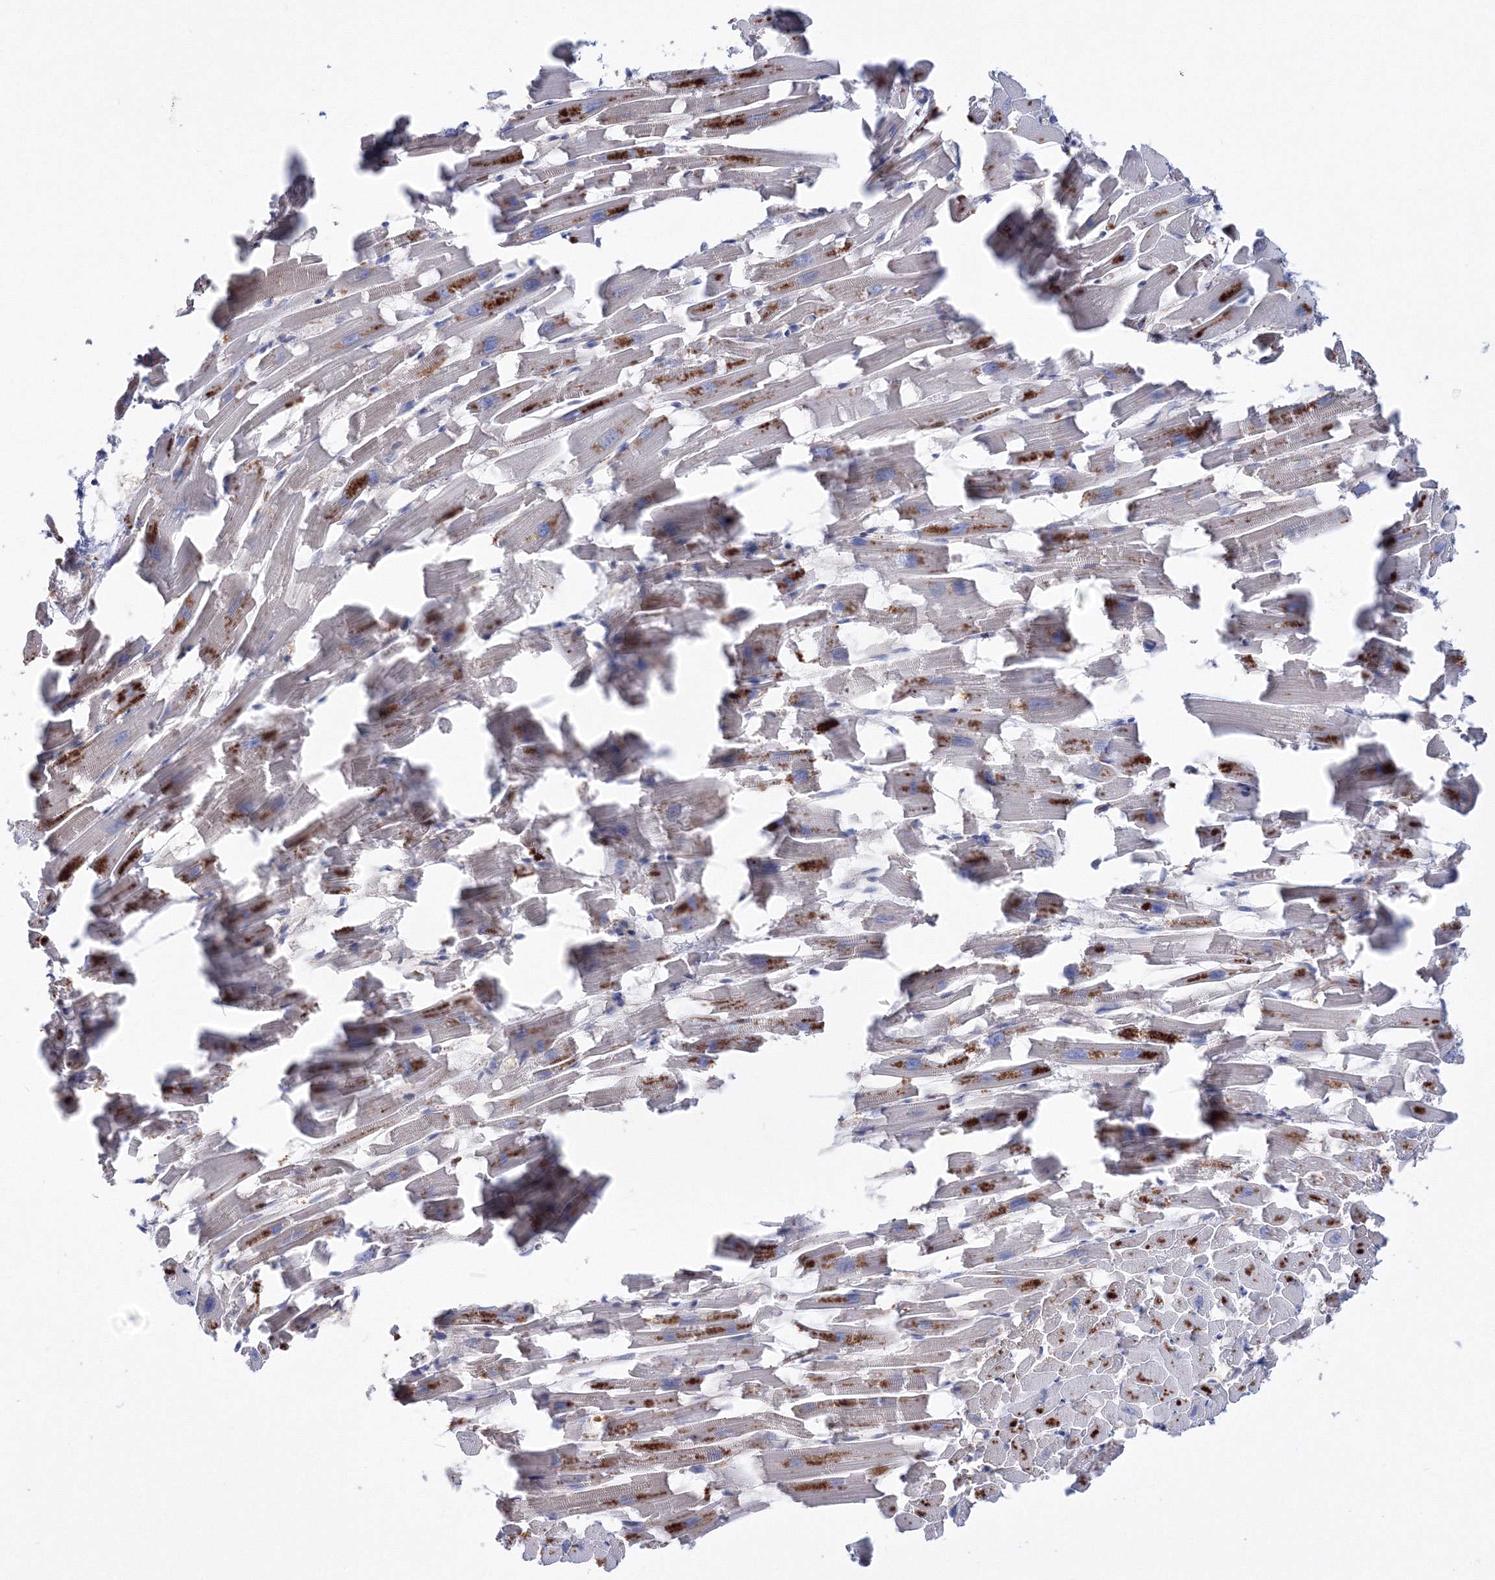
{"staining": {"intensity": "weak", "quantity": "<25%", "location": "cytoplasmic/membranous"}, "tissue": "heart muscle", "cell_type": "Cardiomyocytes", "image_type": "normal", "snomed": [{"axis": "morphology", "description": "Normal tissue, NOS"}, {"axis": "topography", "description": "Heart"}], "caption": "A photomicrograph of heart muscle stained for a protein reveals no brown staining in cardiomyocytes. (Brightfield microscopy of DAB (3,3'-diaminobenzidine) immunohistochemistry at high magnification).", "gene": "VPS8", "patient": {"sex": "female", "age": 64}}